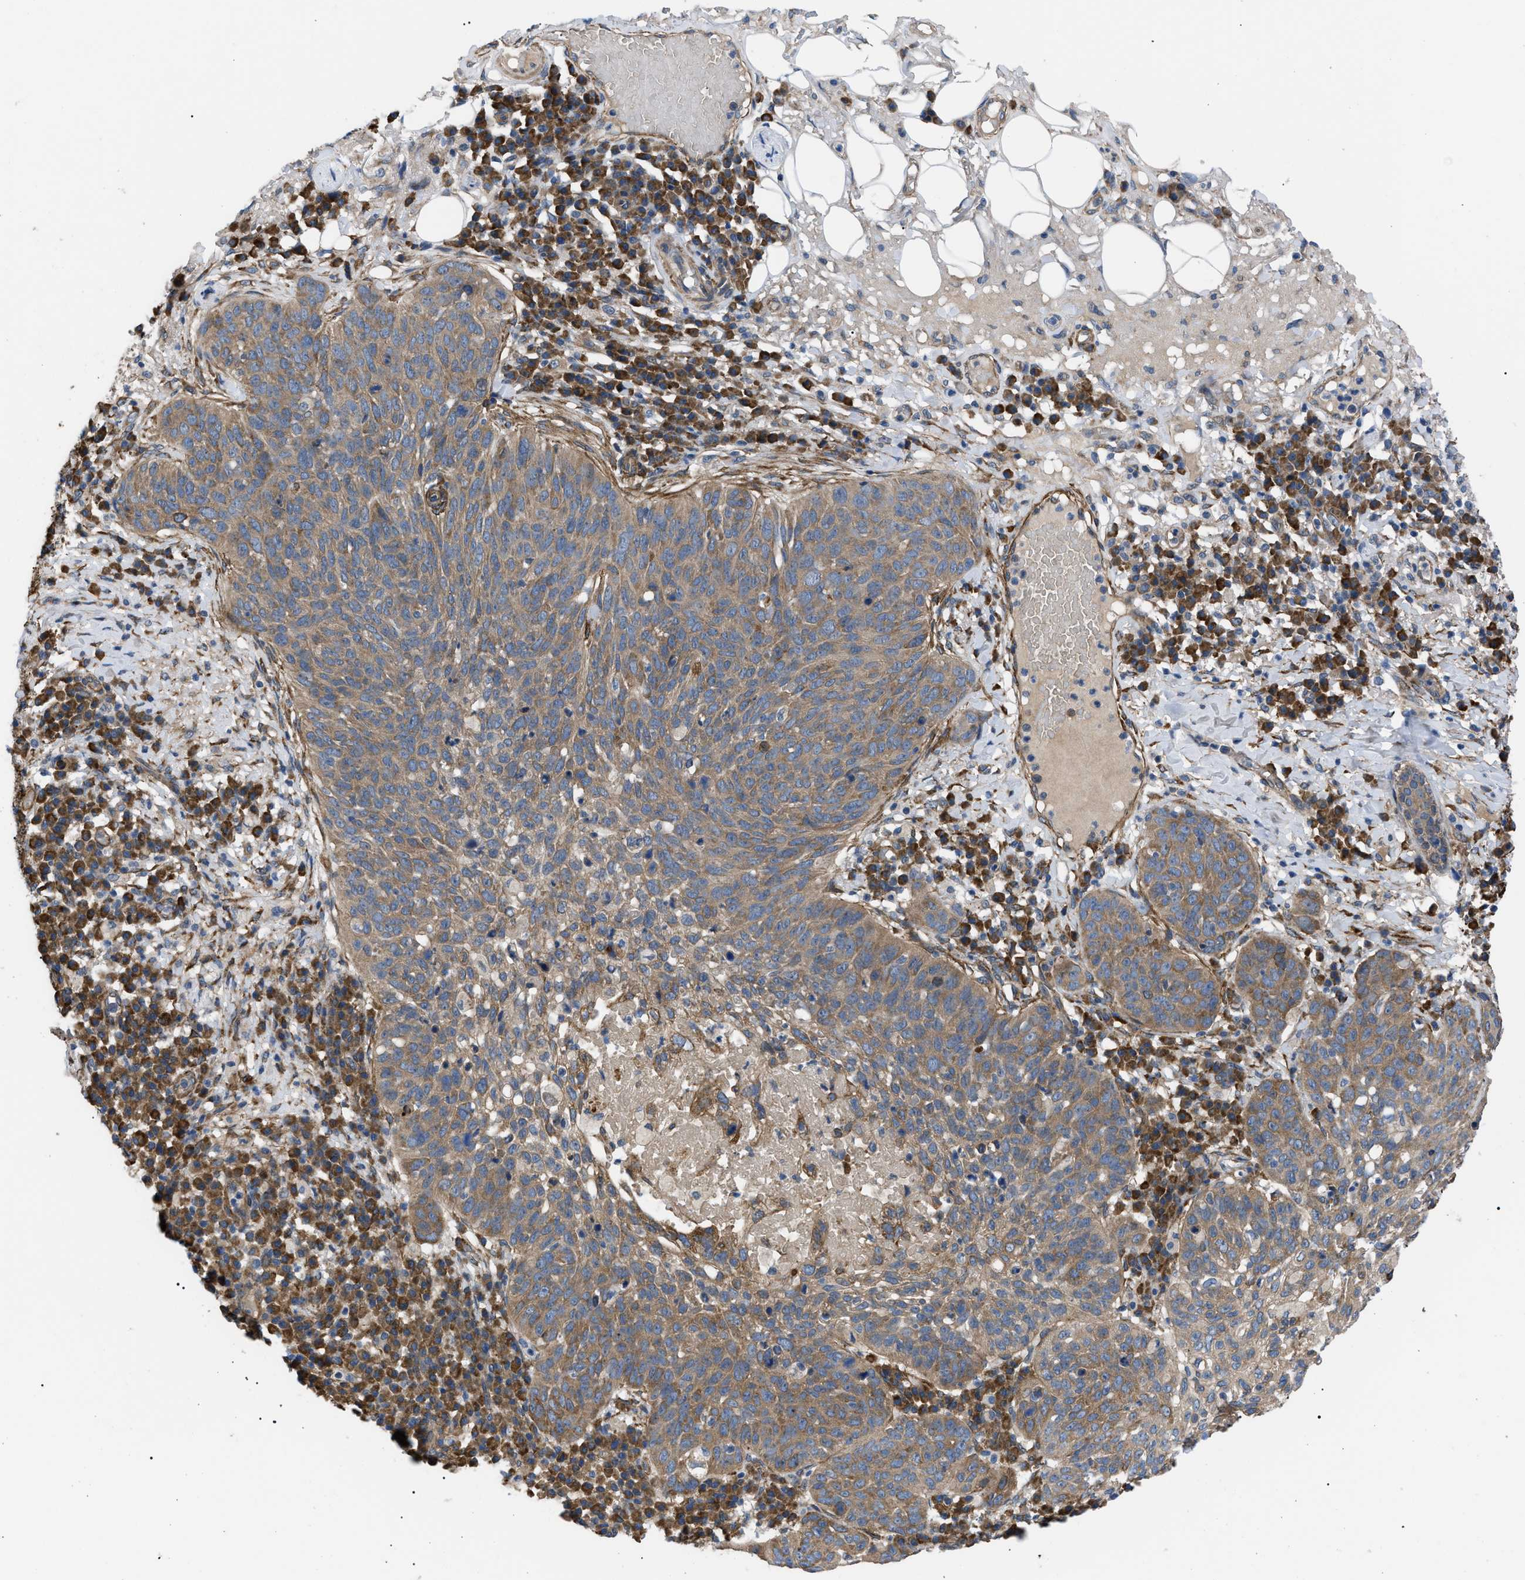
{"staining": {"intensity": "moderate", "quantity": ">75%", "location": "cytoplasmic/membranous"}, "tissue": "skin cancer", "cell_type": "Tumor cells", "image_type": "cancer", "snomed": [{"axis": "morphology", "description": "Squamous cell carcinoma in situ, NOS"}, {"axis": "morphology", "description": "Squamous cell carcinoma, NOS"}, {"axis": "topography", "description": "Skin"}], "caption": "Immunohistochemical staining of skin cancer (squamous cell carcinoma) exhibits moderate cytoplasmic/membranous protein staining in approximately >75% of tumor cells.", "gene": "MYO10", "patient": {"sex": "male", "age": 93}}